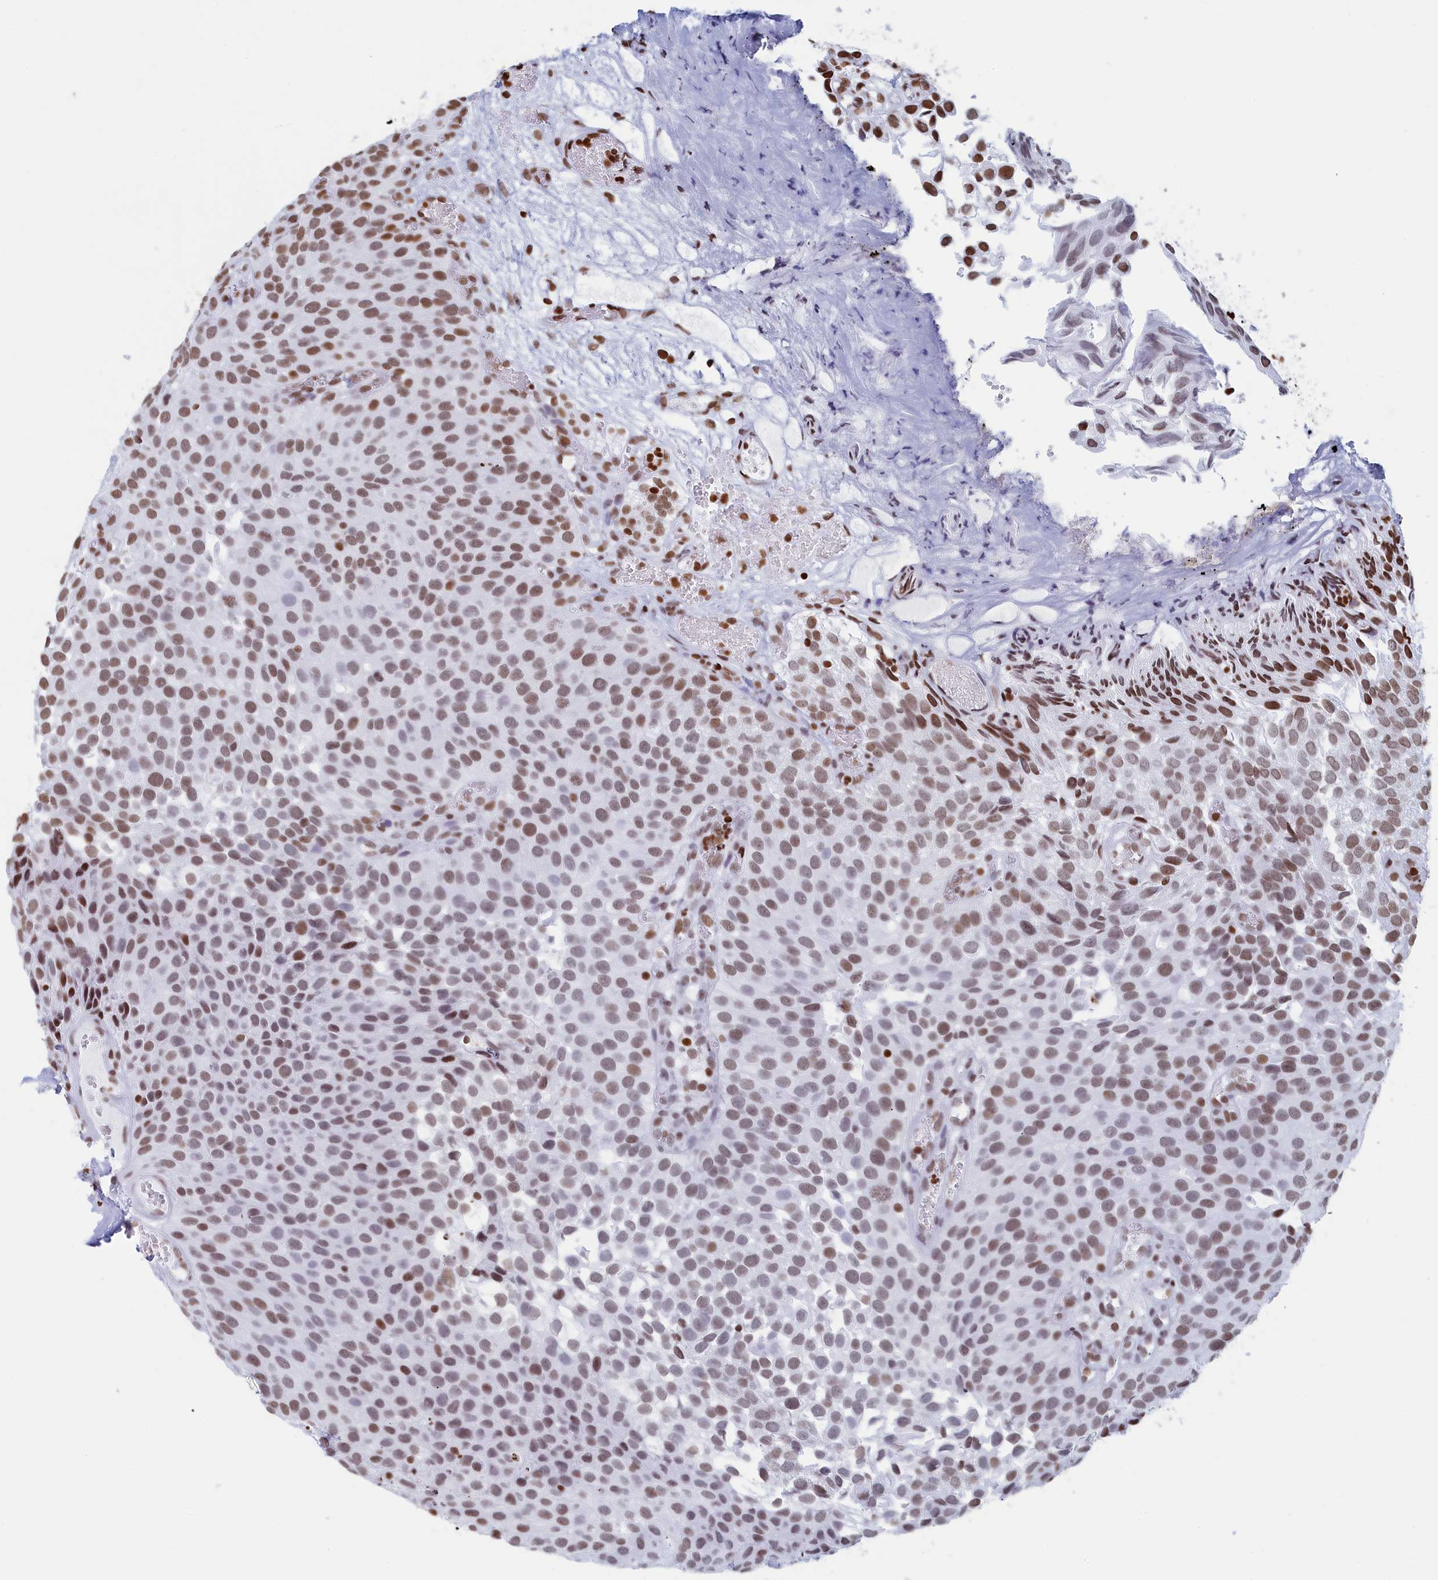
{"staining": {"intensity": "moderate", "quantity": ">75%", "location": "nuclear"}, "tissue": "urothelial cancer", "cell_type": "Tumor cells", "image_type": "cancer", "snomed": [{"axis": "morphology", "description": "Urothelial carcinoma, Low grade"}, {"axis": "topography", "description": "Urinary bladder"}], "caption": "Urothelial cancer tissue shows moderate nuclear expression in about >75% of tumor cells", "gene": "APOBEC3A", "patient": {"sex": "male", "age": 89}}